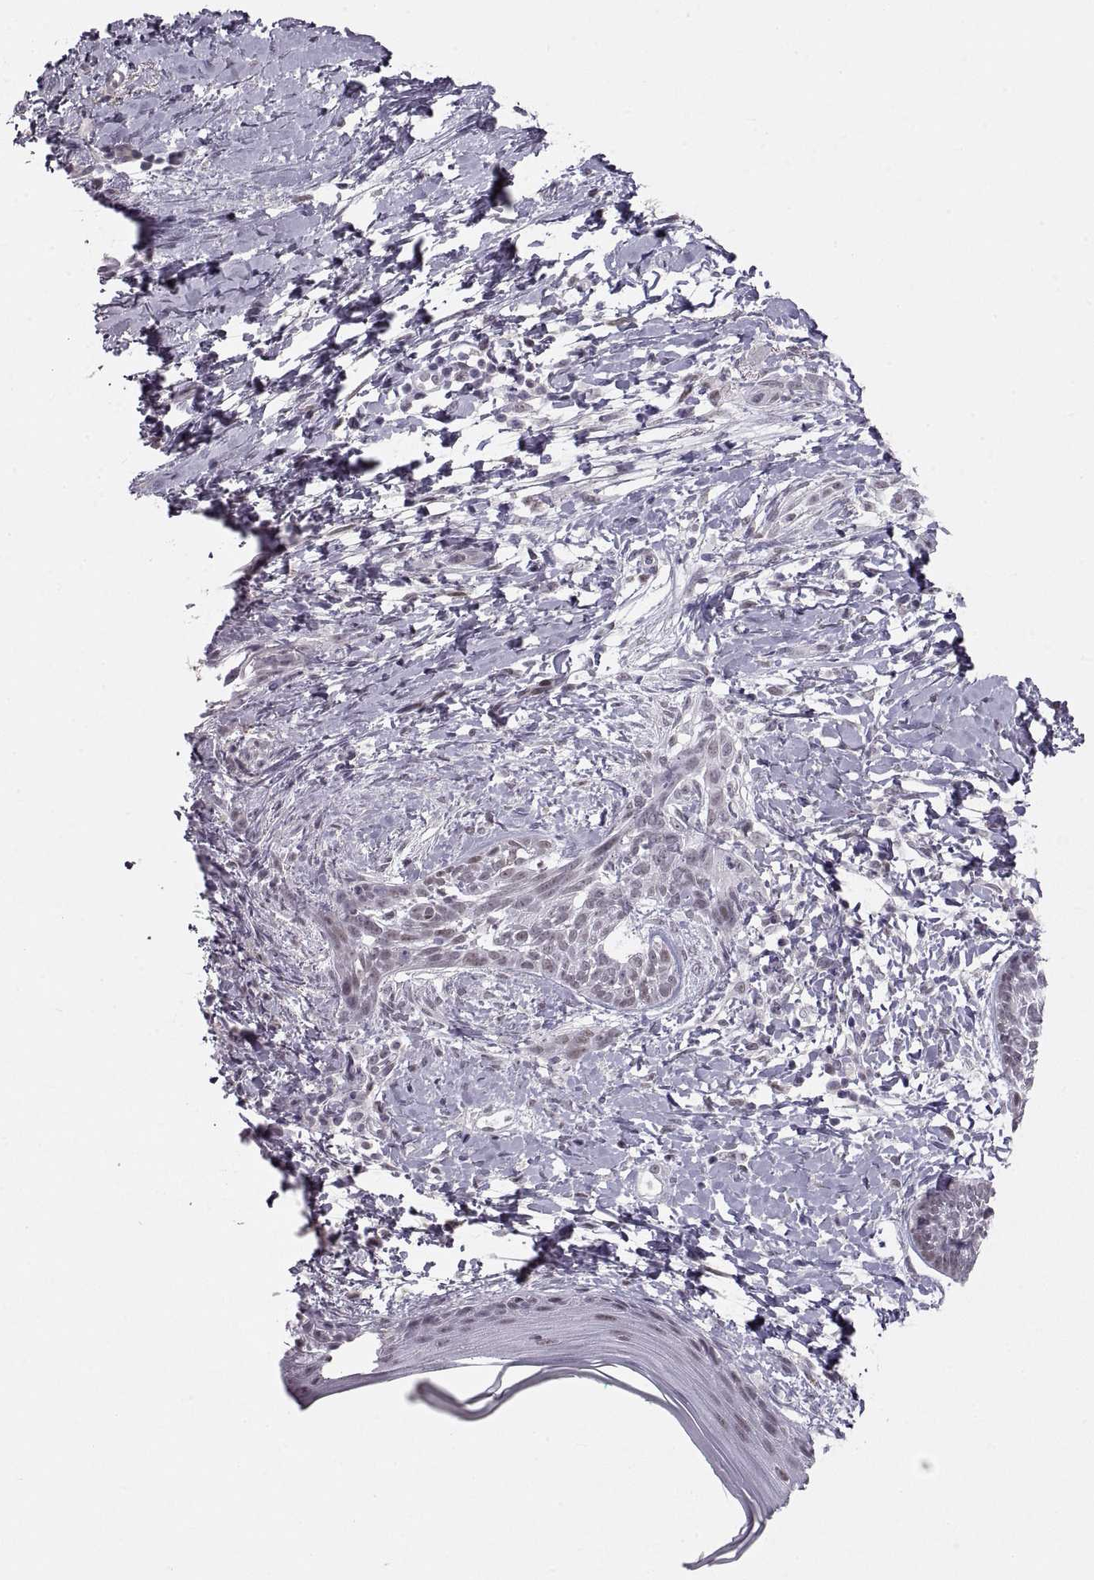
{"staining": {"intensity": "negative", "quantity": "none", "location": "none"}, "tissue": "skin cancer", "cell_type": "Tumor cells", "image_type": "cancer", "snomed": [{"axis": "morphology", "description": "Normal tissue, NOS"}, {"axis": "morphology", "description": "Basal cell carcinoma"}, {"axis": "topography", "description": "Skin"}], "caption": "There is no significant positivity in tumor cells of basal cell carcinoma (skin). (Brightfield microscopy of DAB IHC at high magnification).", "gene": "NANOS3", "patient": {"sex": "male", "age": 84}}